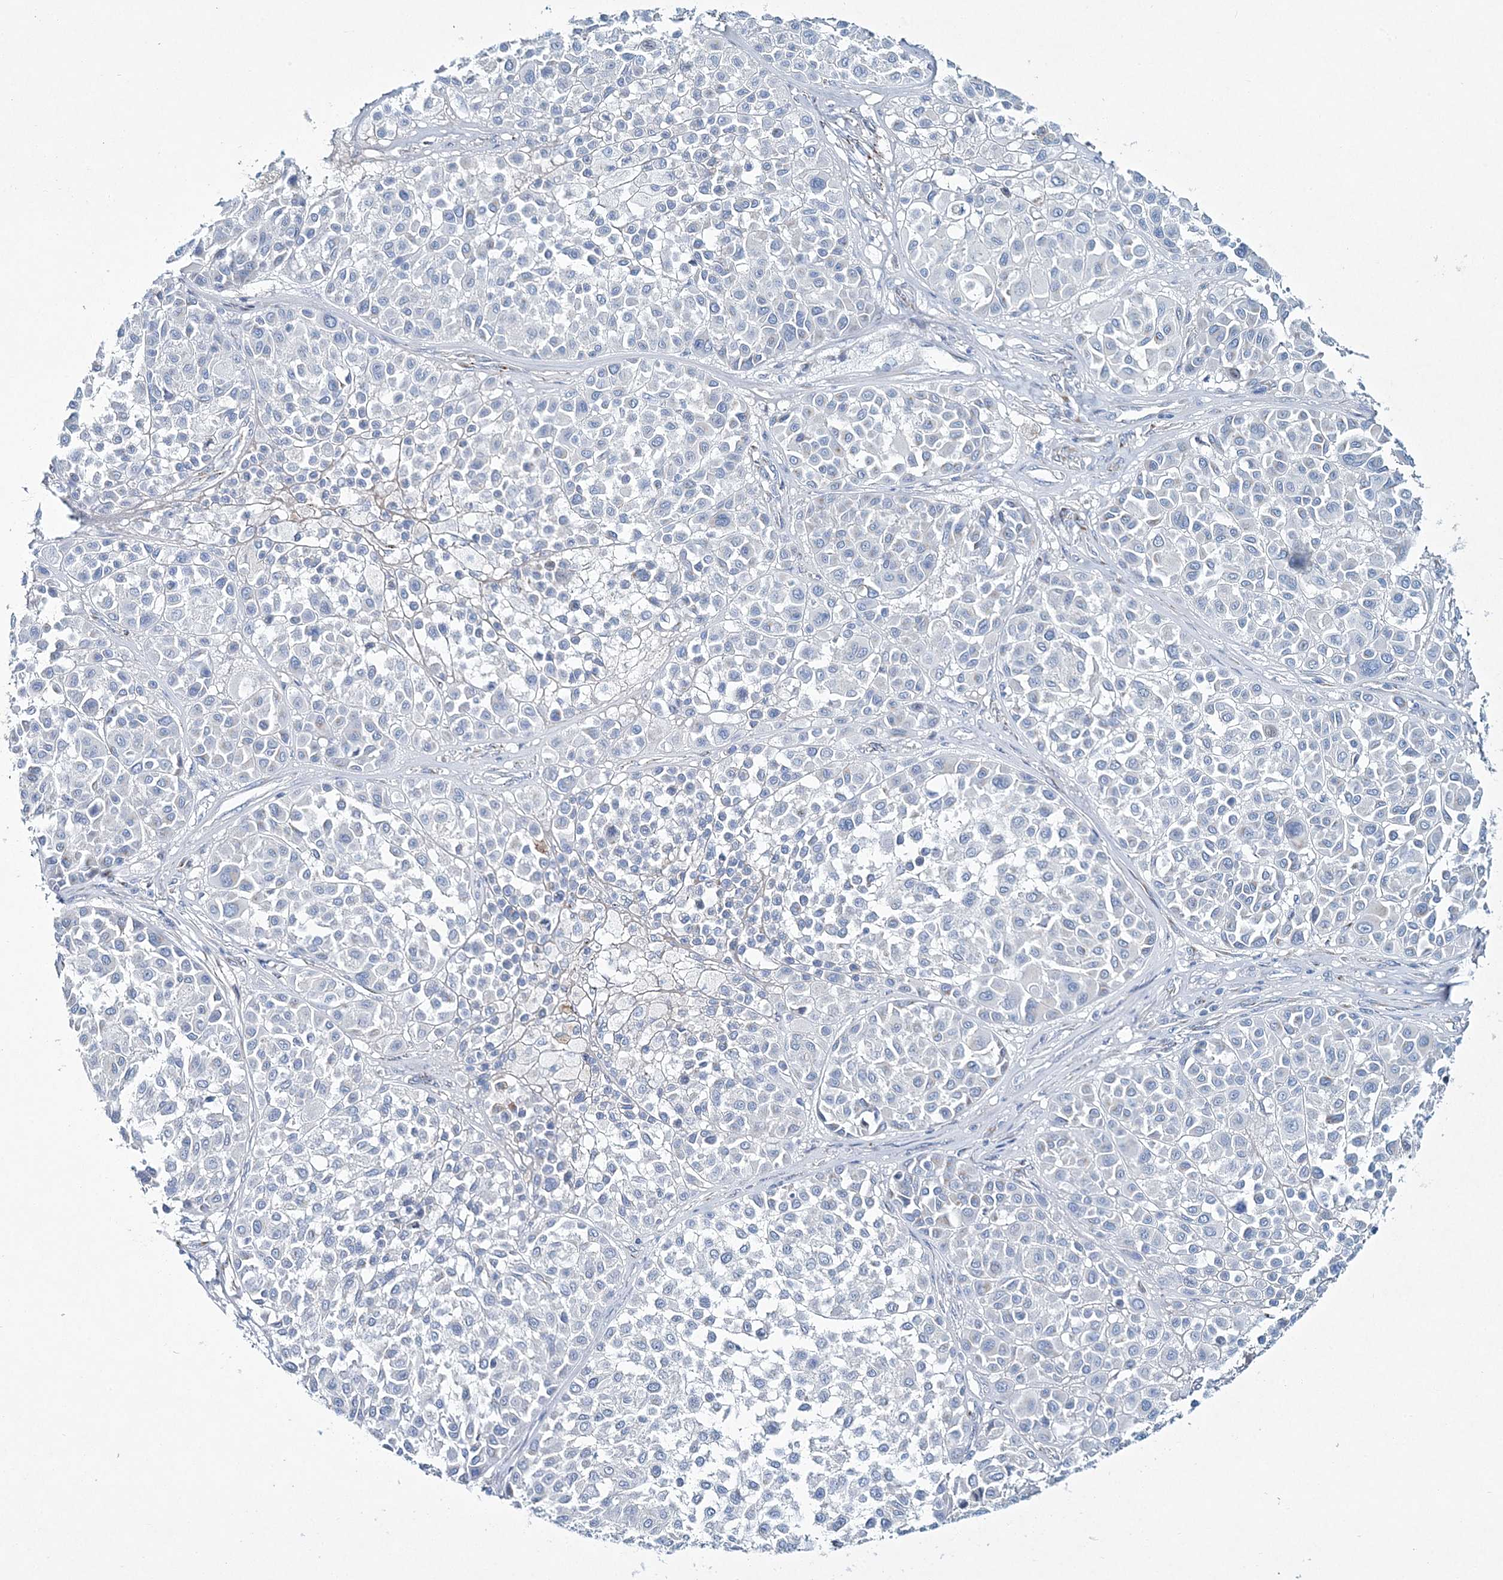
{"staining": {"intensity": "negative", "quantity": "none", "location": "none"}, "tissue": "melanoma", "cell_type": "Tumor cells", "image_type": "cancer", "snomed": [{"axis": "morphology", "description": "Malignant melanoma, Metastatic site"}, {"axis": "topography", "description": "Soft tissue"}], "caption": "High power microscopy photomicrograph of an immunohistochemistry (IHC) image of melanoma, revealing no significant positivity in tumor cells.", "gene": "ADGRL1", "patient": {"sex": "male", "age": 41}}